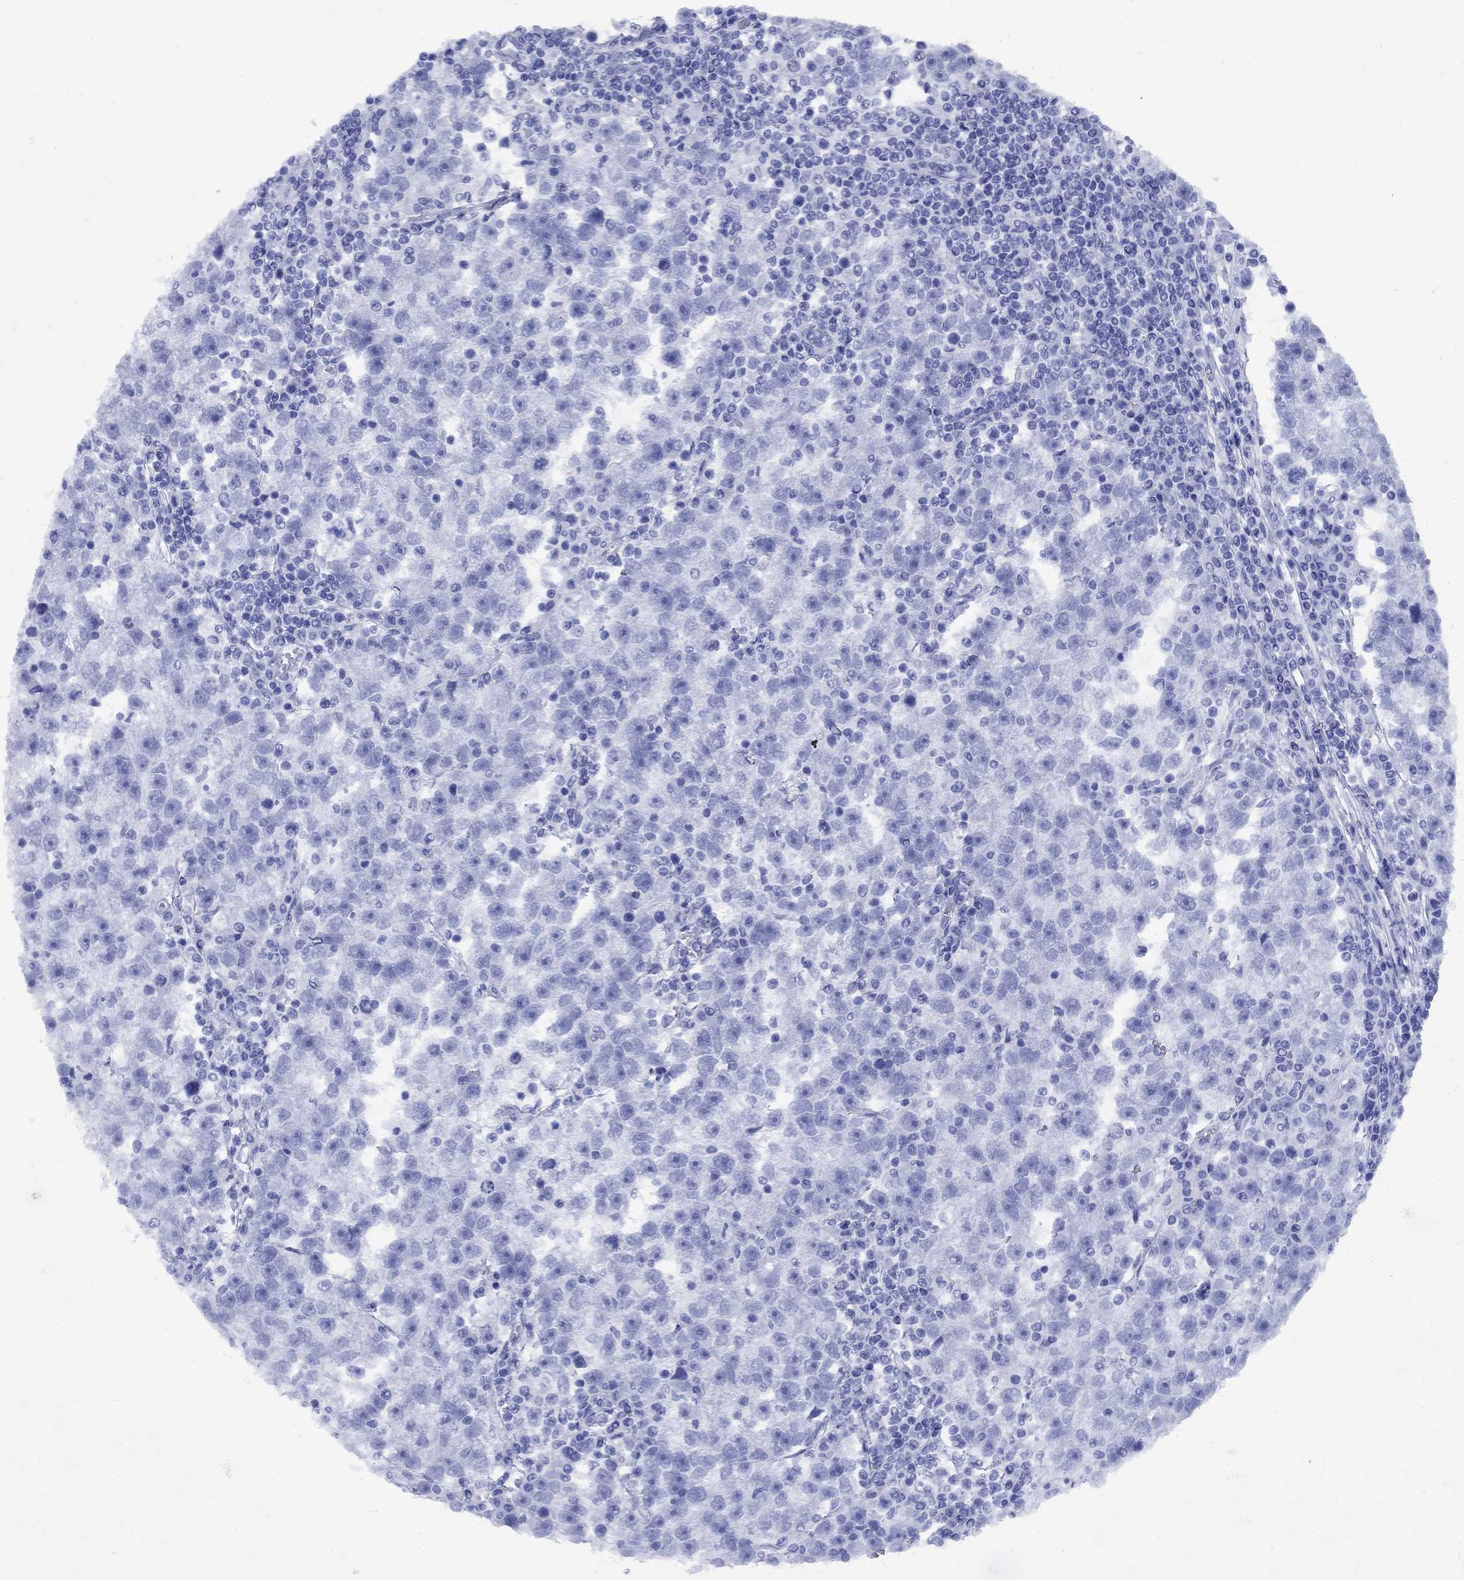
{"staining": {"intensity": "negative", "quantity": "none", "location": "none"}, "tissue": "testis cancer", "cell_type": "Tumor cells", "image_type": "cancer", "snomed": [{"axis": "morphology", "description": "Seminoma, NOS"}, {"axis": "topography", "description": "Testis"}], "caption": "The immunohistochemistry photomicrograph has no significant positivity in tumor cells of testis cancer (seminoma) tissue. (DAB (3,3'-diaminobenzidine) IHC with hematoxylin counter stain).", "gene": "CD1A", "patient": {"sex": "male", "age": 47}}